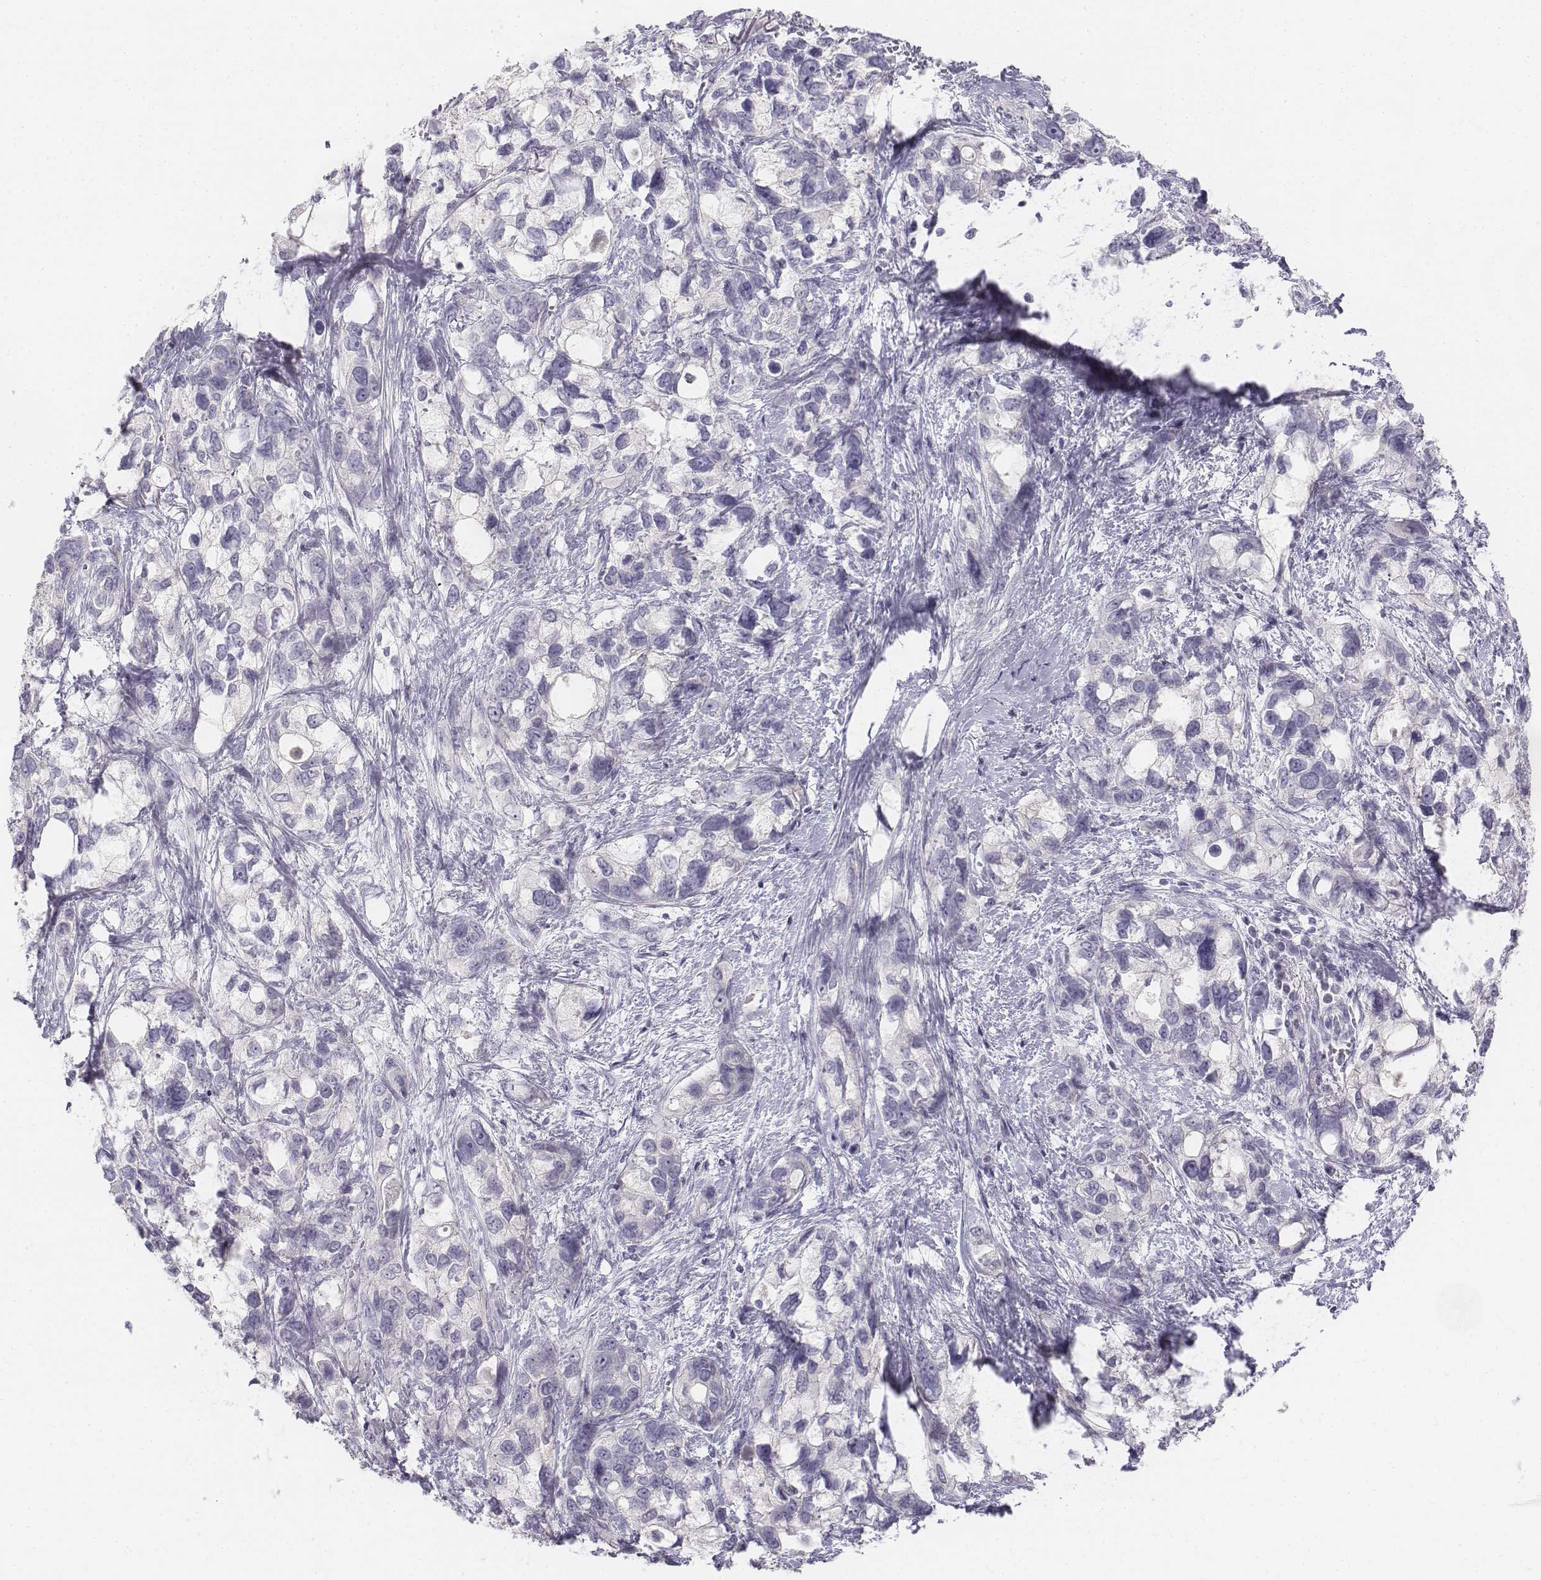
{"staining": {"intensity": "negative", "quantity": "none", "location": "none"}, "tissue": "stomach cancer", "cell_type": "Tumor cells", "image_type": "cancer", "snomed": [{"axis": "morphology", "description": "Adenocarcinoma, NOS"}, {"axis": "topography", "description": "Stomach, upper"}], "caption": "DAB (3,3'-diaminobenzidine) immunohistochemical staining of human stomach cancer (adenocarcinoma) demonstrates no significant expression in tumor cells.", "gene": "UCN2", "patient": {"sex": "female", "age": 81}}